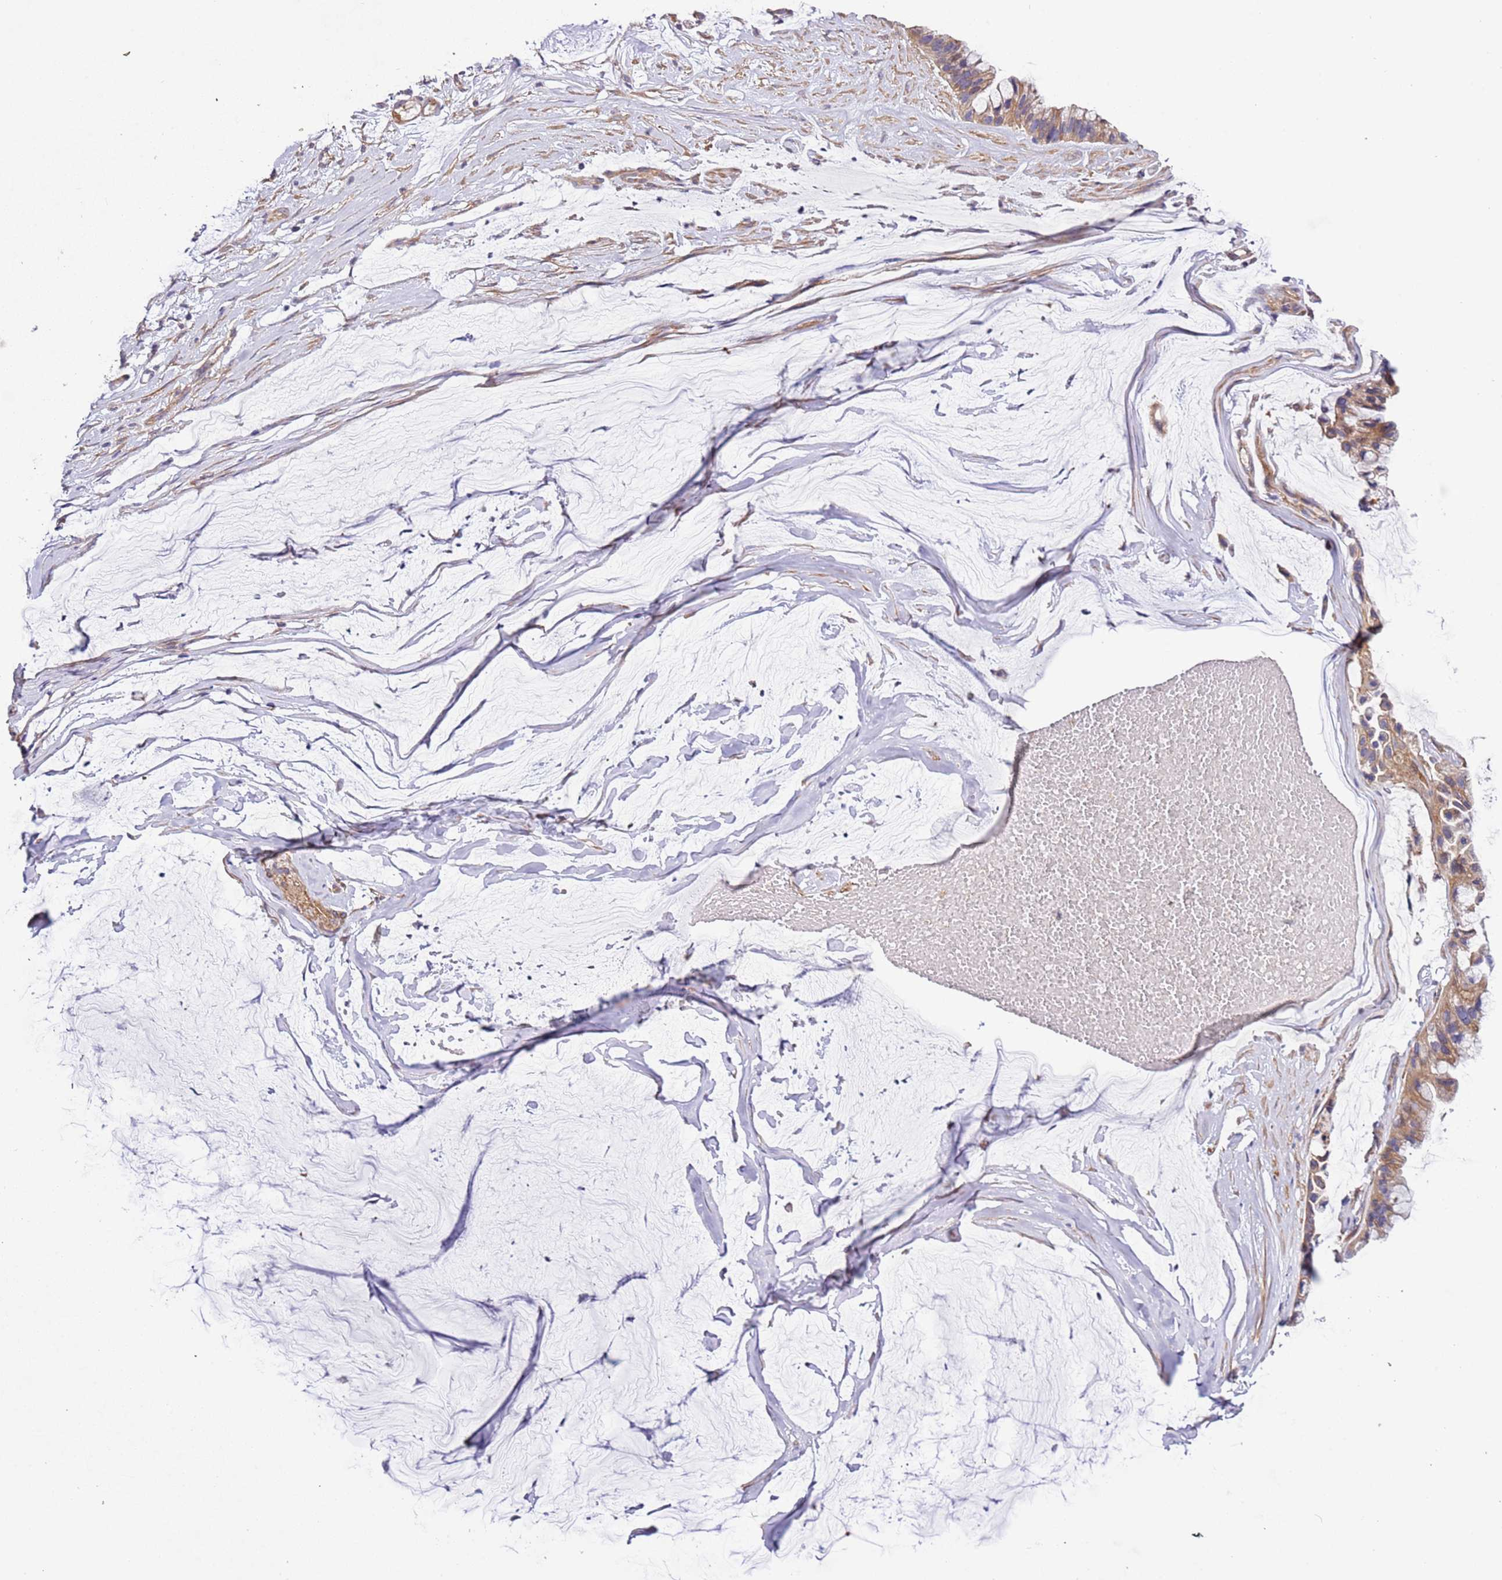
{"staining": {"intensity": "moderate", "quantity": ">75%", "location": "cytoplasmic/membranous"}, "tissue": "ovarian cancer", "cell_type": "Tumor cells", "image_type": "cancer", "snomed": [{"axis": "morphology", "description": "Cystadenocarcinoma, mucinous, NOS"}, {"axis": "topography", "description": "Ovary"}], "caption": "A micrograph of ovarian cancer stained for a protein demonstrates moderate cytoplasmic/membranous brown staining in tumor cells.", "gene": "LAMB4", "patient": {"sex": "female", "age": 39}}